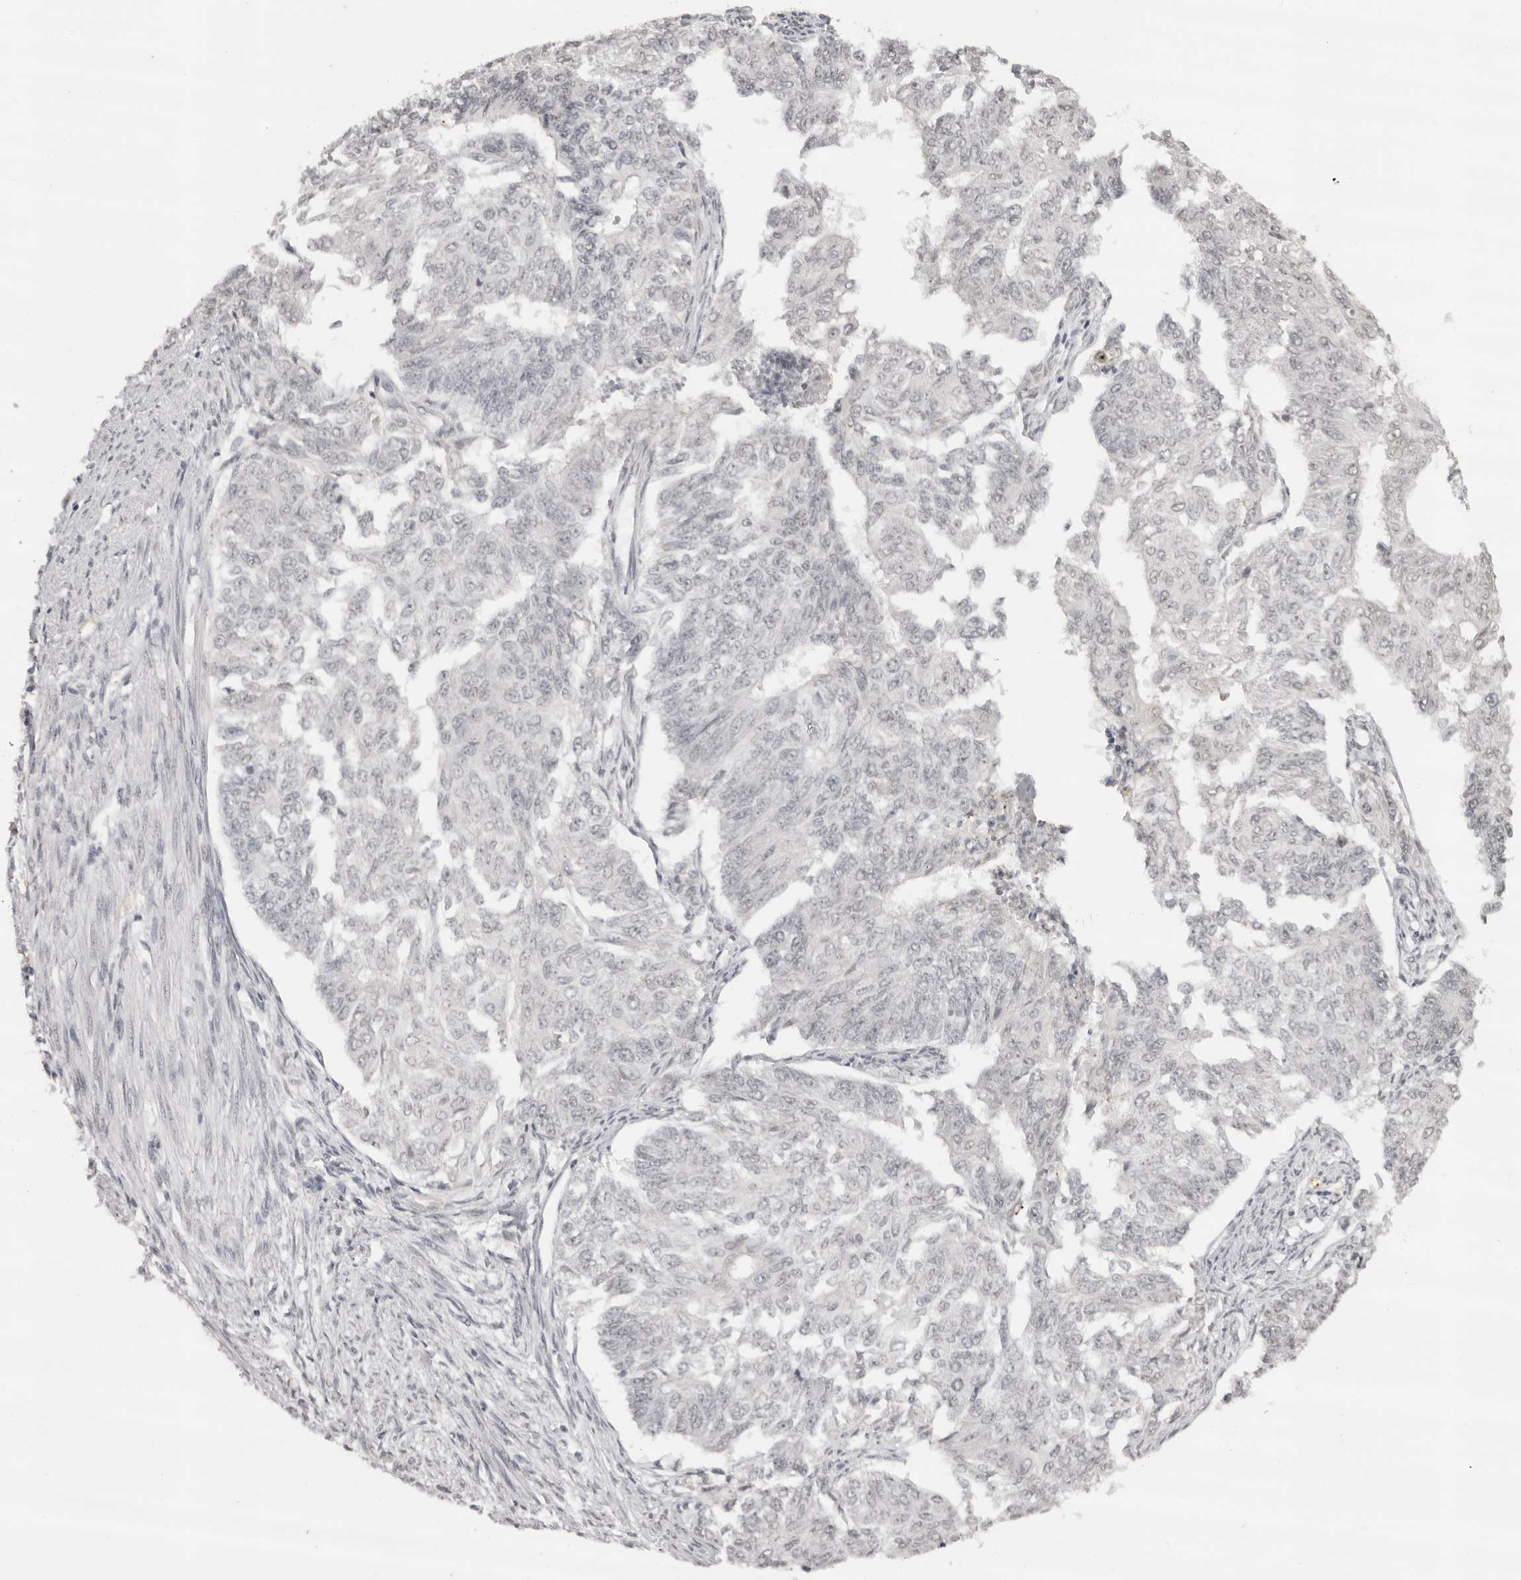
{"staining": {"intensity": "negative", "quantity": "none", "location": "none"}, "tissue": "endometrial cancer", "cell_type": "Tumor cells", "image_type": "cancer", "snomed": [{"axis": "morphology", "description": "Adenocarcinoma, NOS"}, {"axis": "topography", "description": "Endometrium"}], "caption": "IHC image of adenocarcinoma (endometrial) stained for a protein (brown), which reveals no expression in tumor cells. (Immunohistochemistry, brightfield microscopy, high magnification).", "gene": "NTM", "patient": {"sex": "female", "age": 32}}